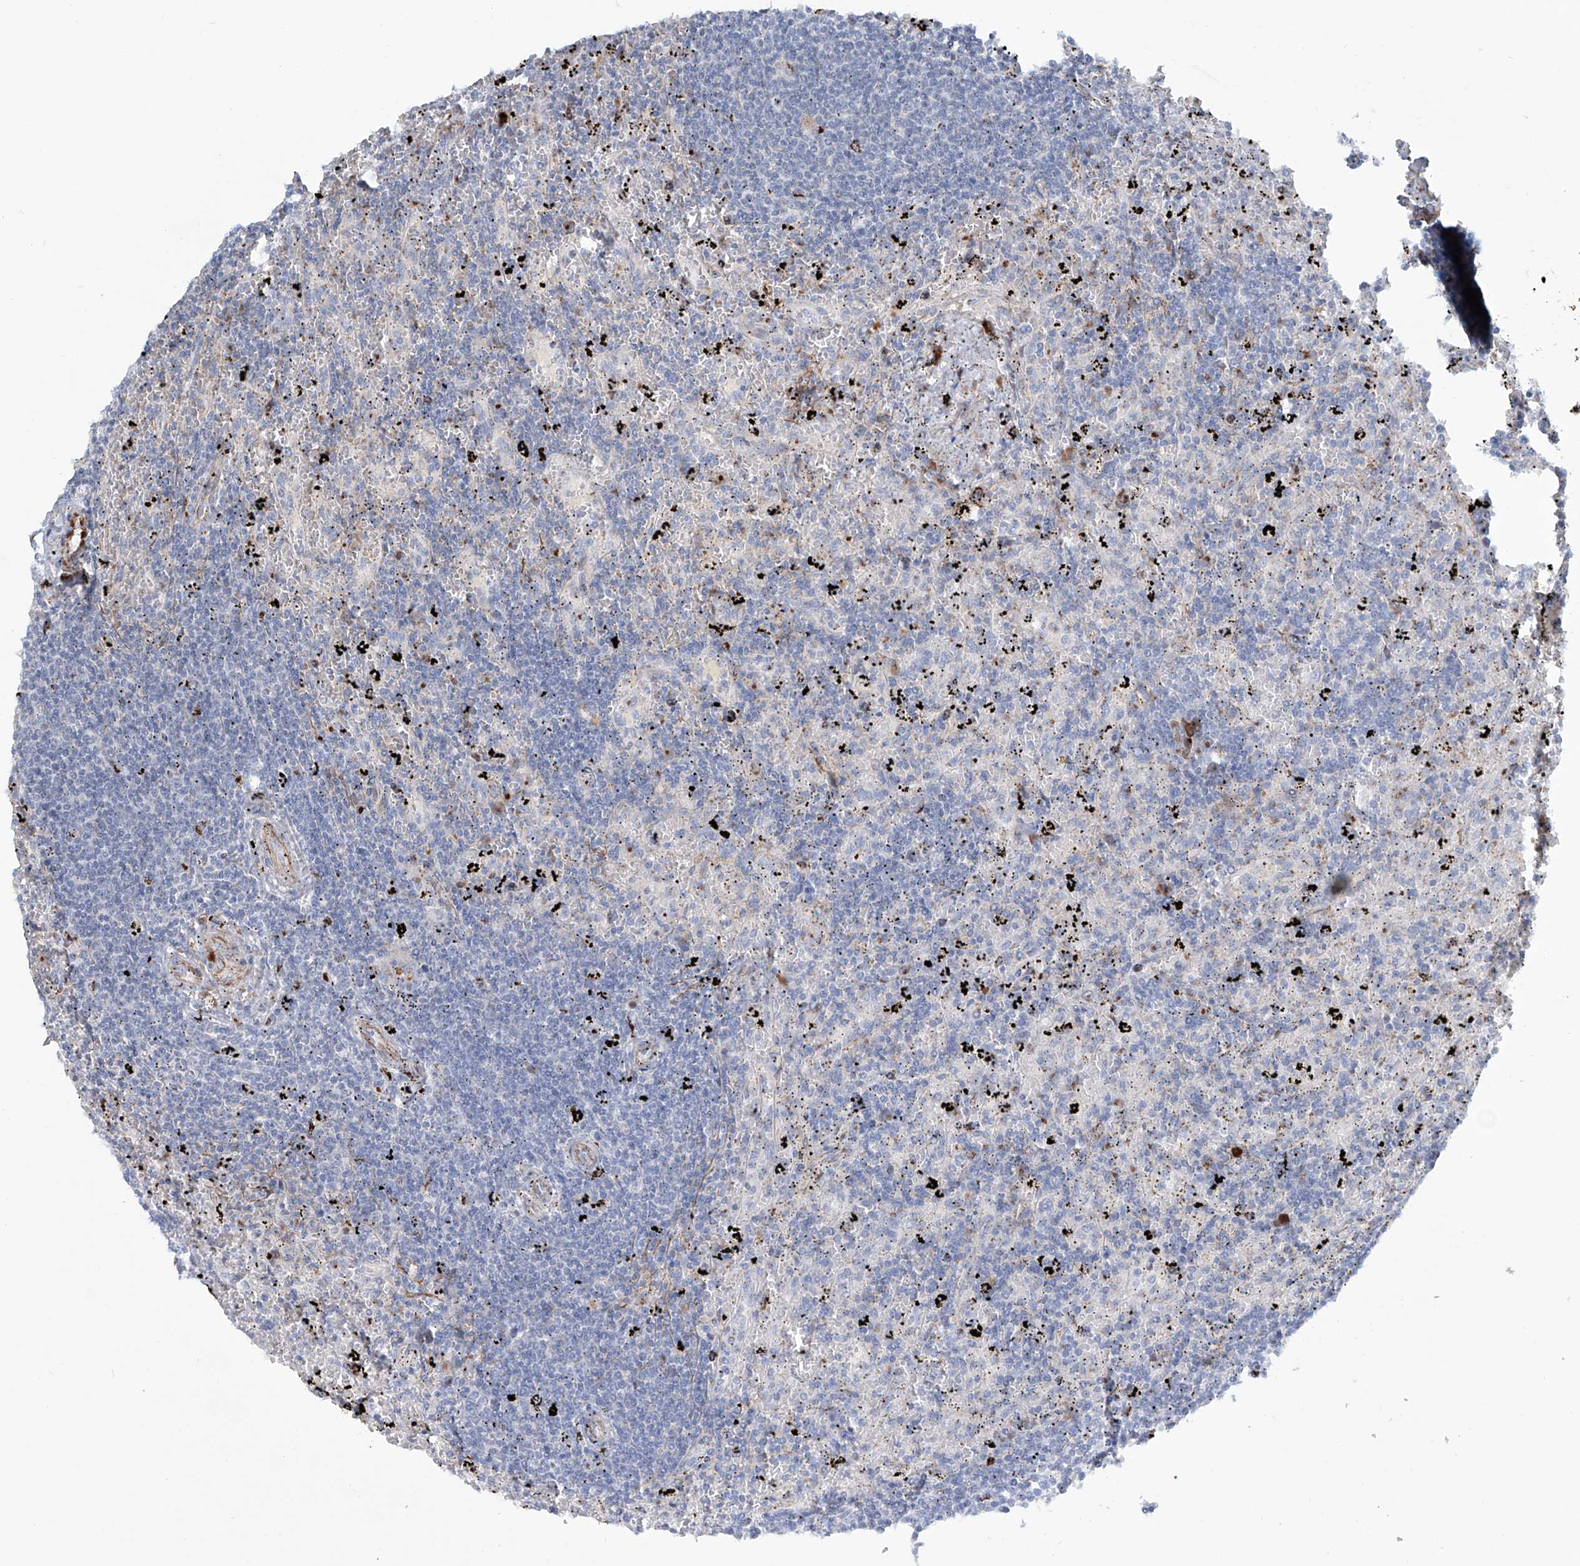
{"staining": {"intensity": "negative", "quantity": "none", "location": "none"}, "tissue": "lymphoma", "cell_type": "Tumor cells", "image_type": "cancer", "snomed": [{"axis": "morphology", "description": "Malignant lymphoma, non-Hodgkin's type, Low grade"}, {"axis": "topography", "description": "Spleen"}], "caption": "The histopathology image demonstrates no significant staining in tumor cells of low-grade malignant lymphoma, non-Hodgkin's type.", "gene": "CDH5", "patient": {"sex": "male", "age": 76}}